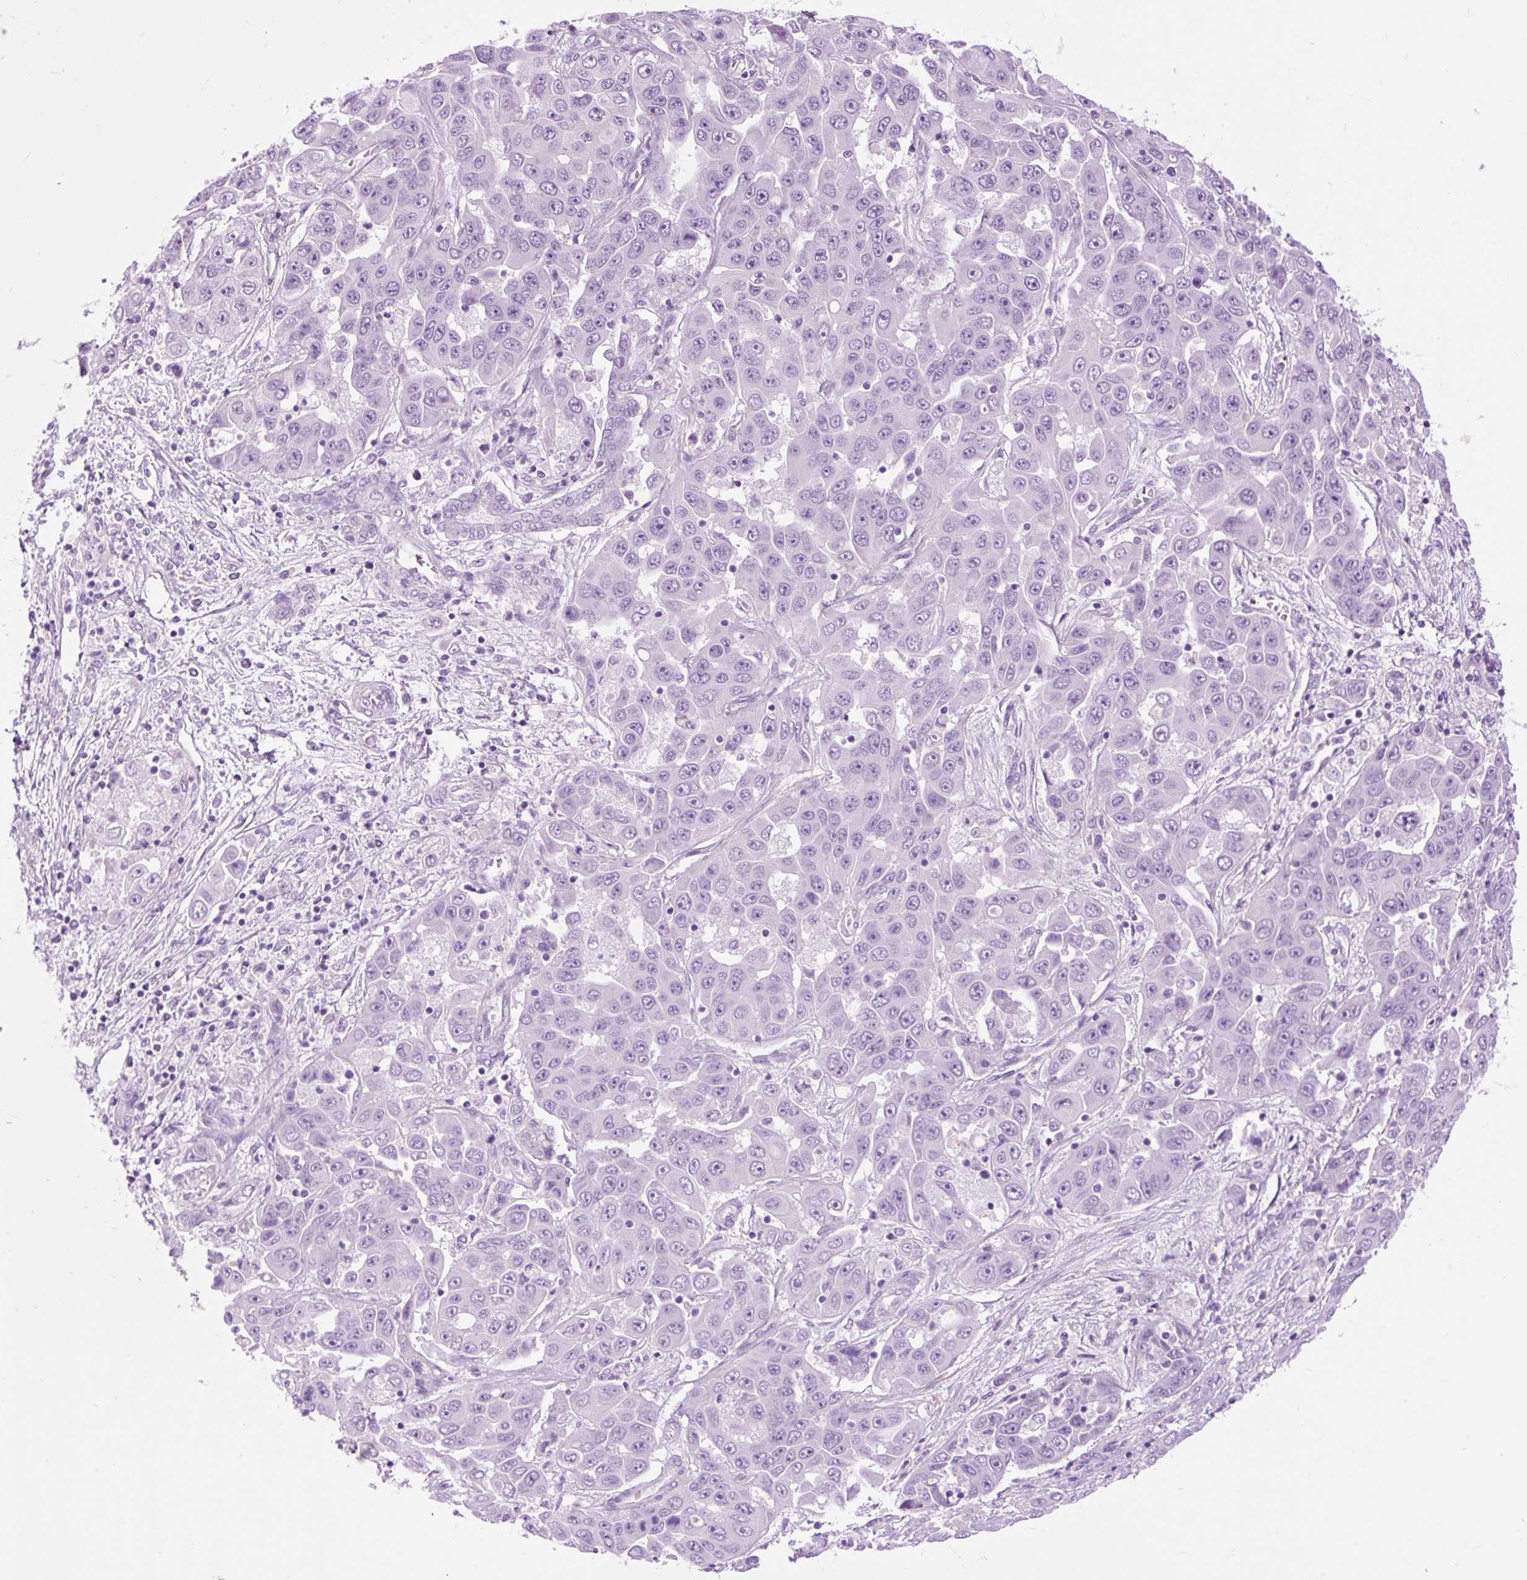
{"staining": {"intensity": "negative", "quantity": "none", "location": "none"}, "tissue": "liver cancer", "cell_type": "Tumor cells", "image_type": "cancer", "snomed": [{"axis": "morphology", "description": "Cholangiocarcinoma"}, {"axis": "topography", "description": "Liver"}], "caption": "Image shows no significant protein positivity in tumor cells of cholangiocarcinoma (liver).", "gene": "DPP6", "patient": {"sex": "female", "age": 52}}